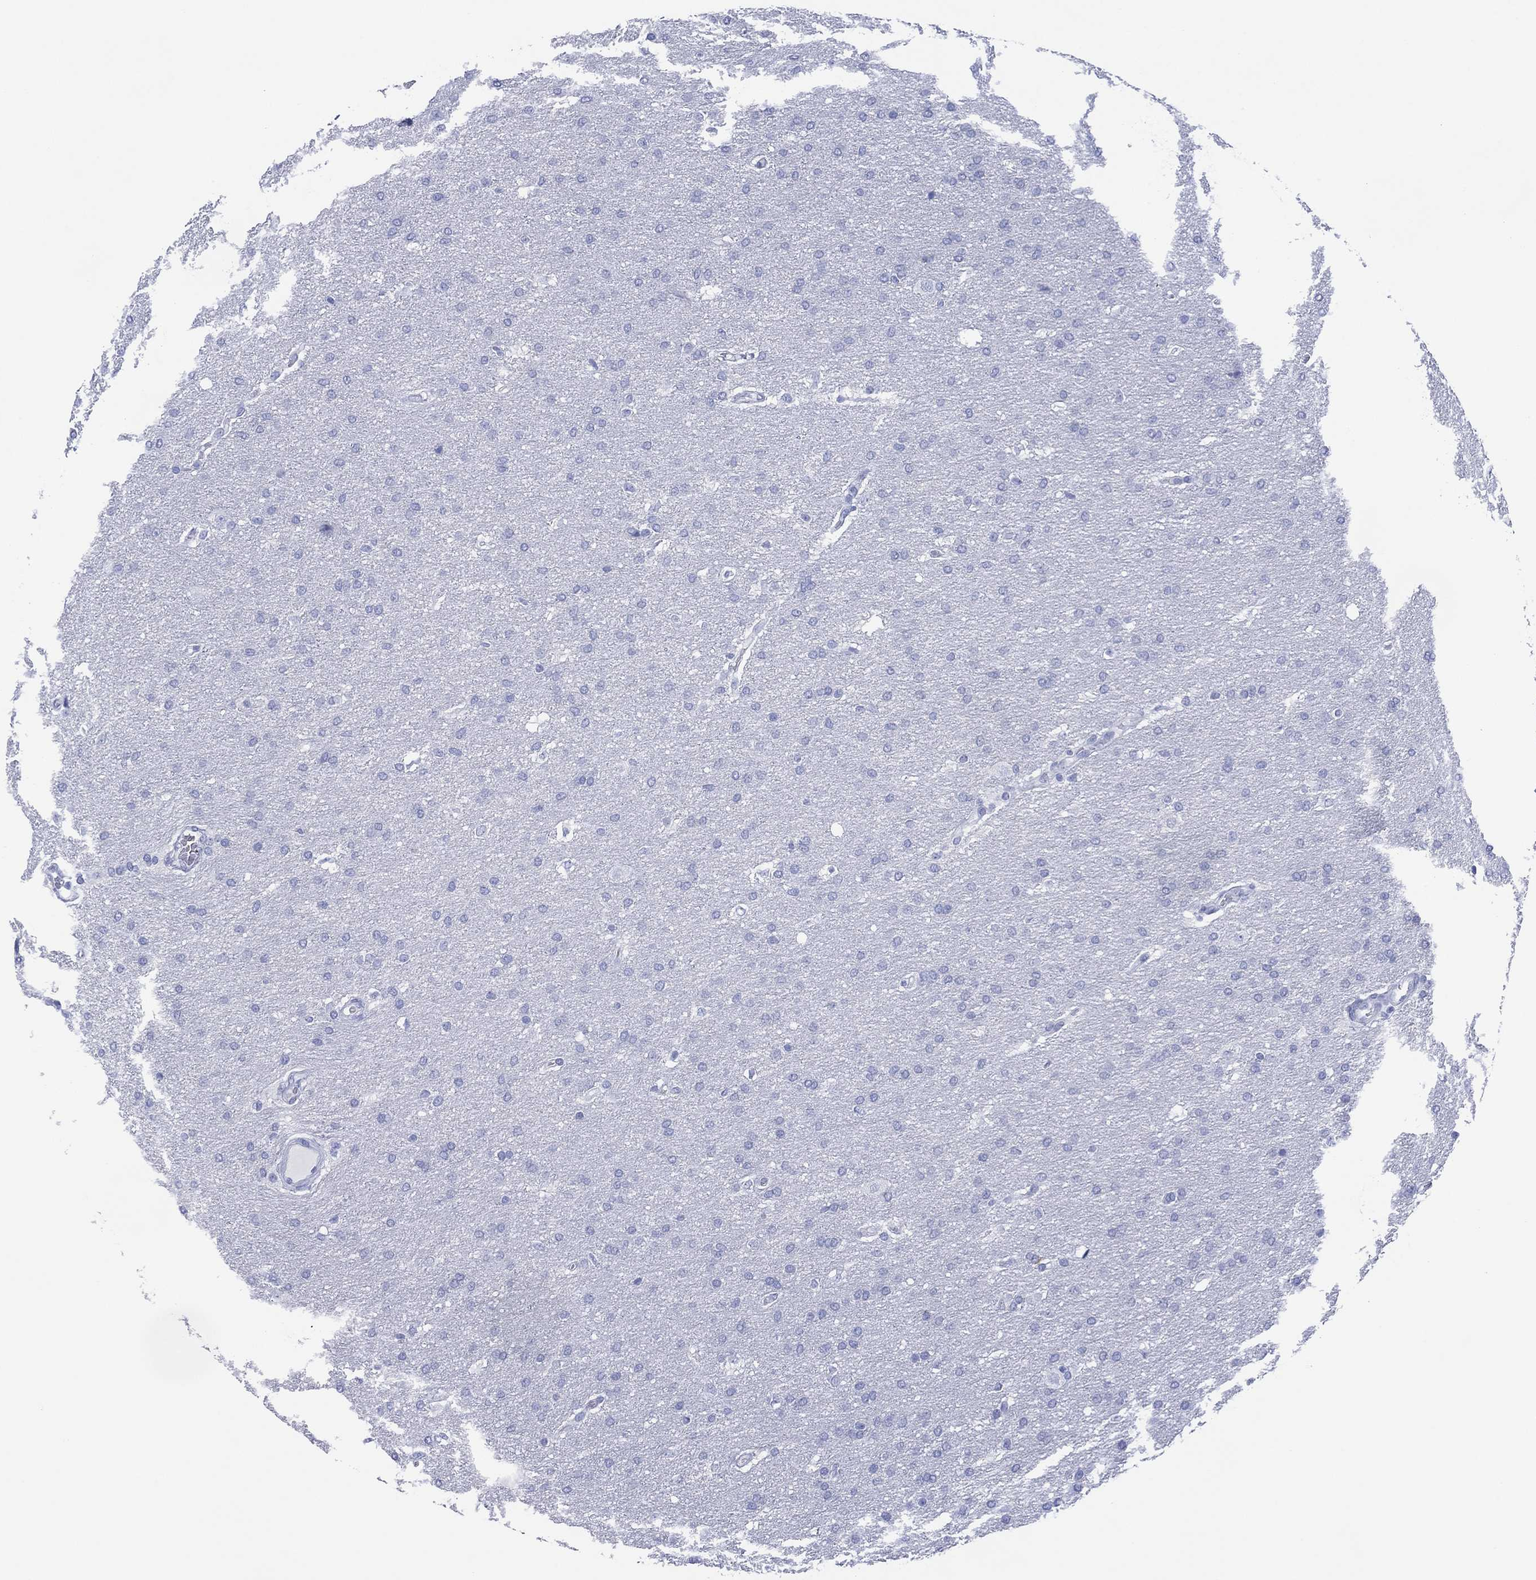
{"staining": {"intensity": "negative", "quantity": "none", "location": "none"}, "tissue": "glioma", "cell_type": "Tumor cells", "image_type": "cancer", "snomed": [{"axis": "morphology", "description": "Glioma, malignant, Low grade"}, {"axis": "topography", "description": "Brain"}], "caption": "Immunohistochemical staining of human malignant low-grade glioma displays no significant positivity in tumor cells.", "gene": "DSG1", "patient": {"sex": "female", "age": 37}}